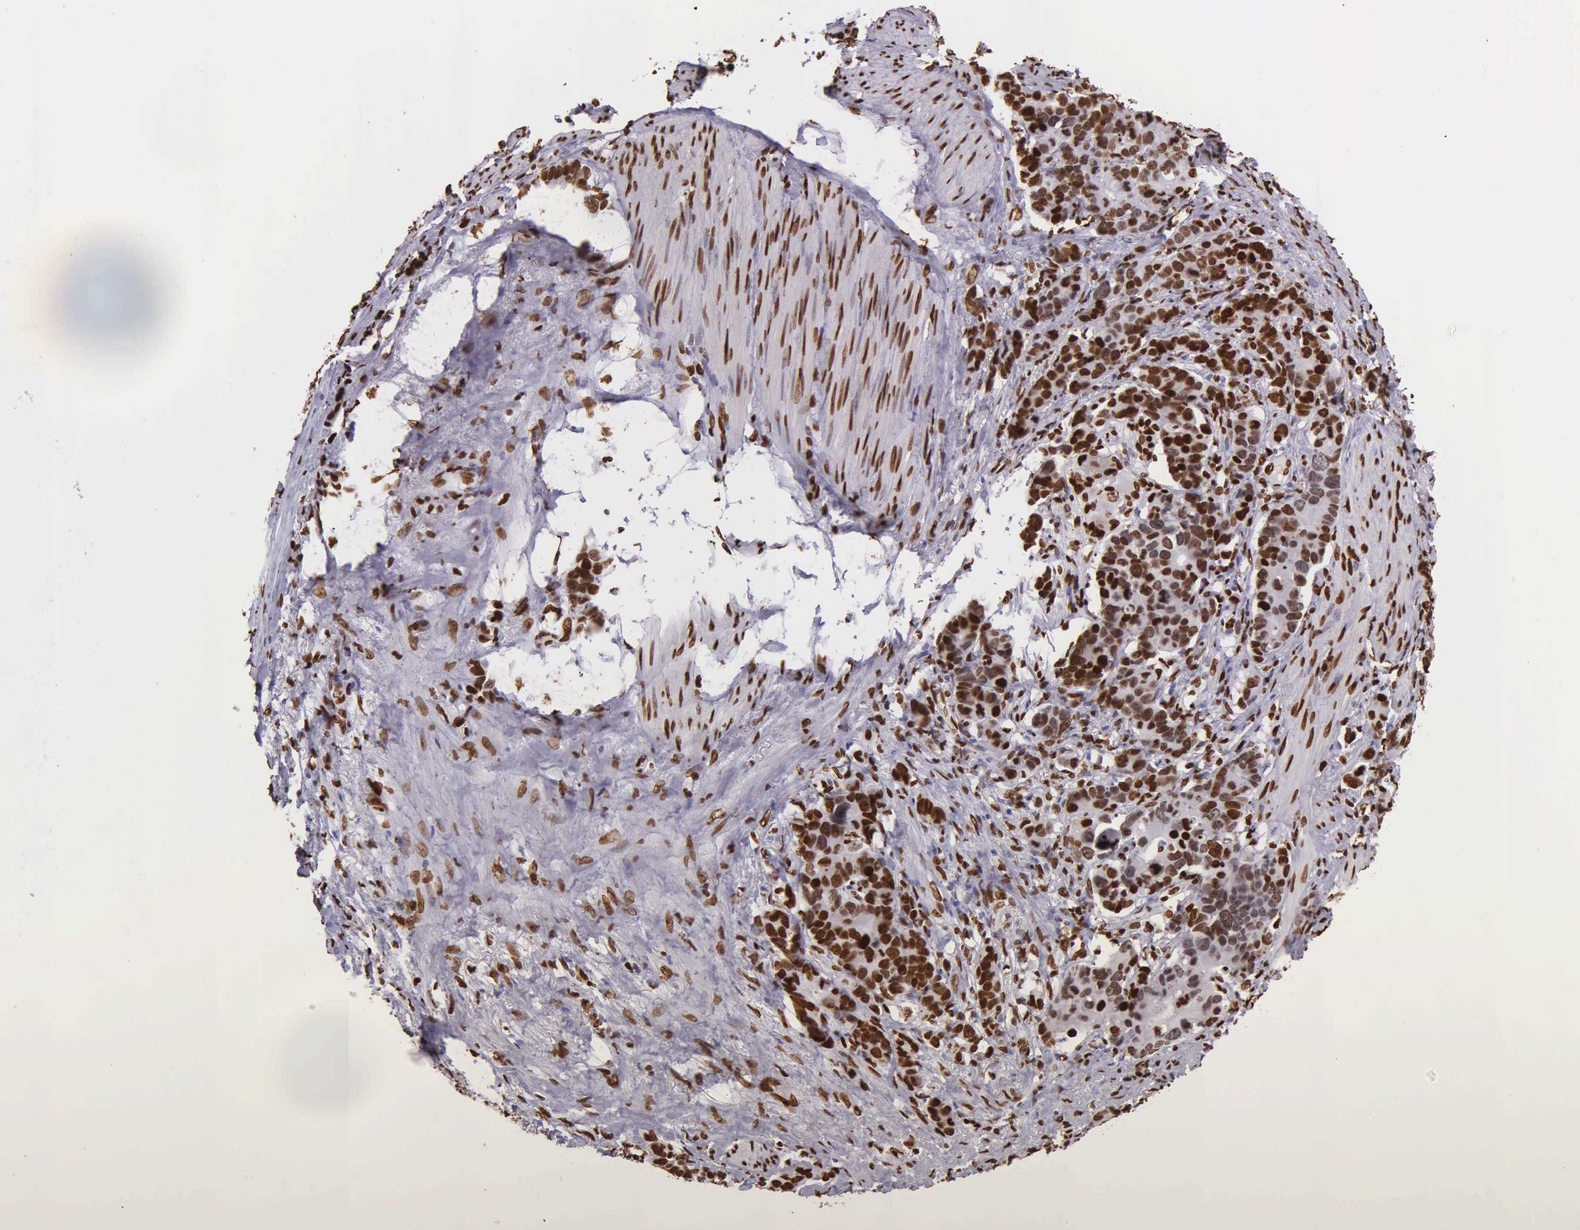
{"staining": {"intensity": "strong", "quantity": ">75%", "location": "nuclear"}, "tissue": "stomach cancer", "cell_type": "Tumor cells", "image_type": "cancer", "snomed": [{"axis": "morphology", "description": "Adenocarcinoma, NOS"}, {"axis": "topography", "description": "Stomach, upper"}], "caption": "Stomach cancer (adenocarcinoma) was stained to show a protein in brown. There is high levels of strong nuclear expression in approximately >75% of tumor cells.", "gene": "H1-0", "patient": {"sex": "male", "age": 71}}